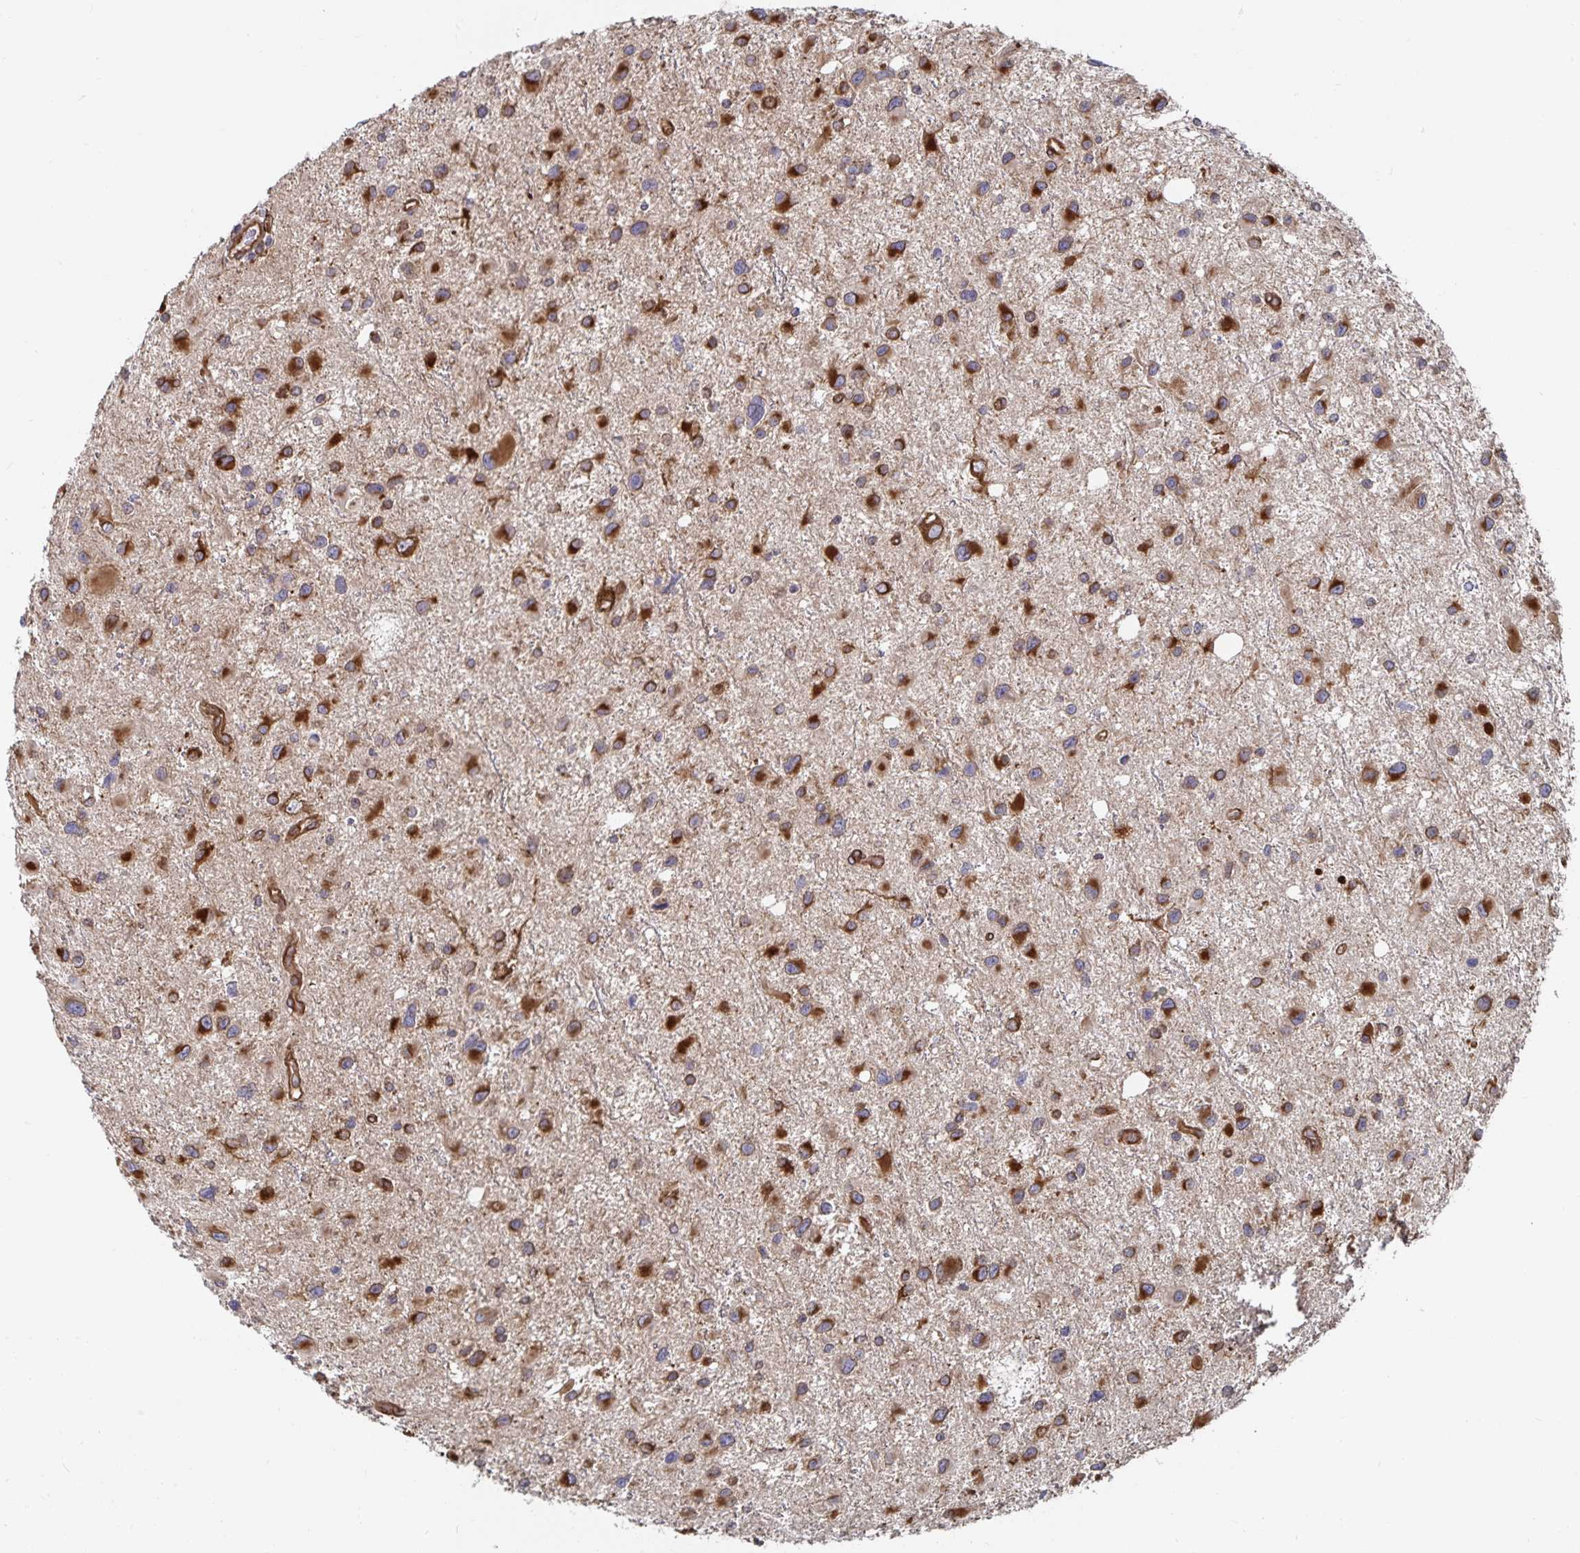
{"staining": {"intensity": "strong", "quantity": "25%-75%", "location": "cytoplasmic/membranous"}, "tissue": "glioma", "cell_type": "Tumor cells", "image_type": "cancer", "snomed": [{"axis": "morphology", "description": "Glioma, malignant, Low grade"}, {"axis": "topography", "description": "Brain"}], "caption": "A photomicrograph of human glioma stained for a protein displays strong cytoplasmic/membranous brown staining in tumor cells.", "gene": "BCAP29", "patient": {"sex": "female", "age": 32}}